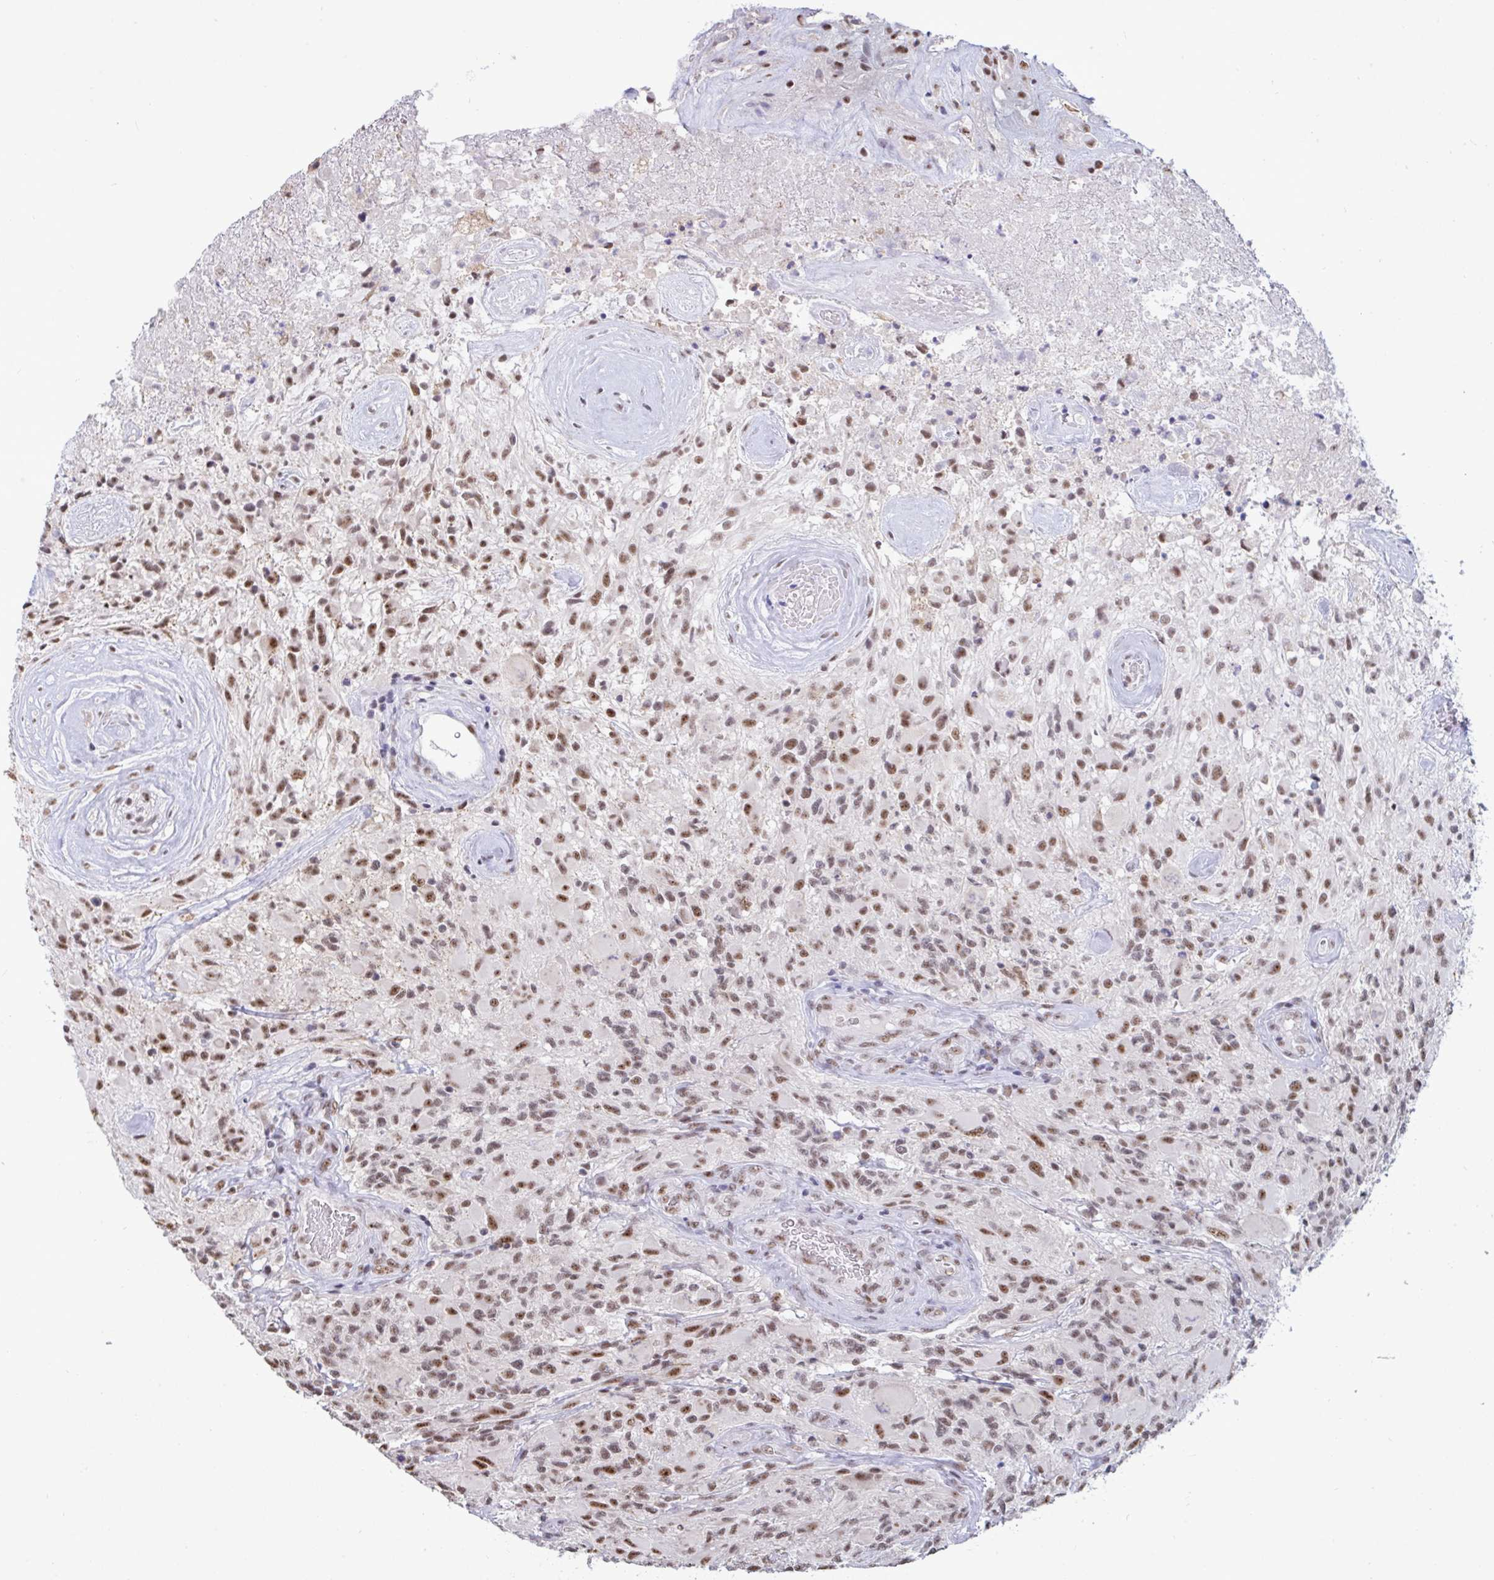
{"staining": {"intensity": "moderate", "quantity": ">75%", "location": "nuclear"}, "tissue": "glioma", "cell_type": "Tumor cells", "image_type": "cancer", "snomed": [{"axis": "morphology", "description": "Glioma, malignant, High grade"}, {"axis": "topography", "description": "Brain"}], "caption": "This is an image of immunohistochemistry (IHC) staining of malignant high-grade glioma, which shows moderate expression in the nuclear of tumor cells.", "gene": "PUF60", "patient": {"sex": "female", "age": 65}}